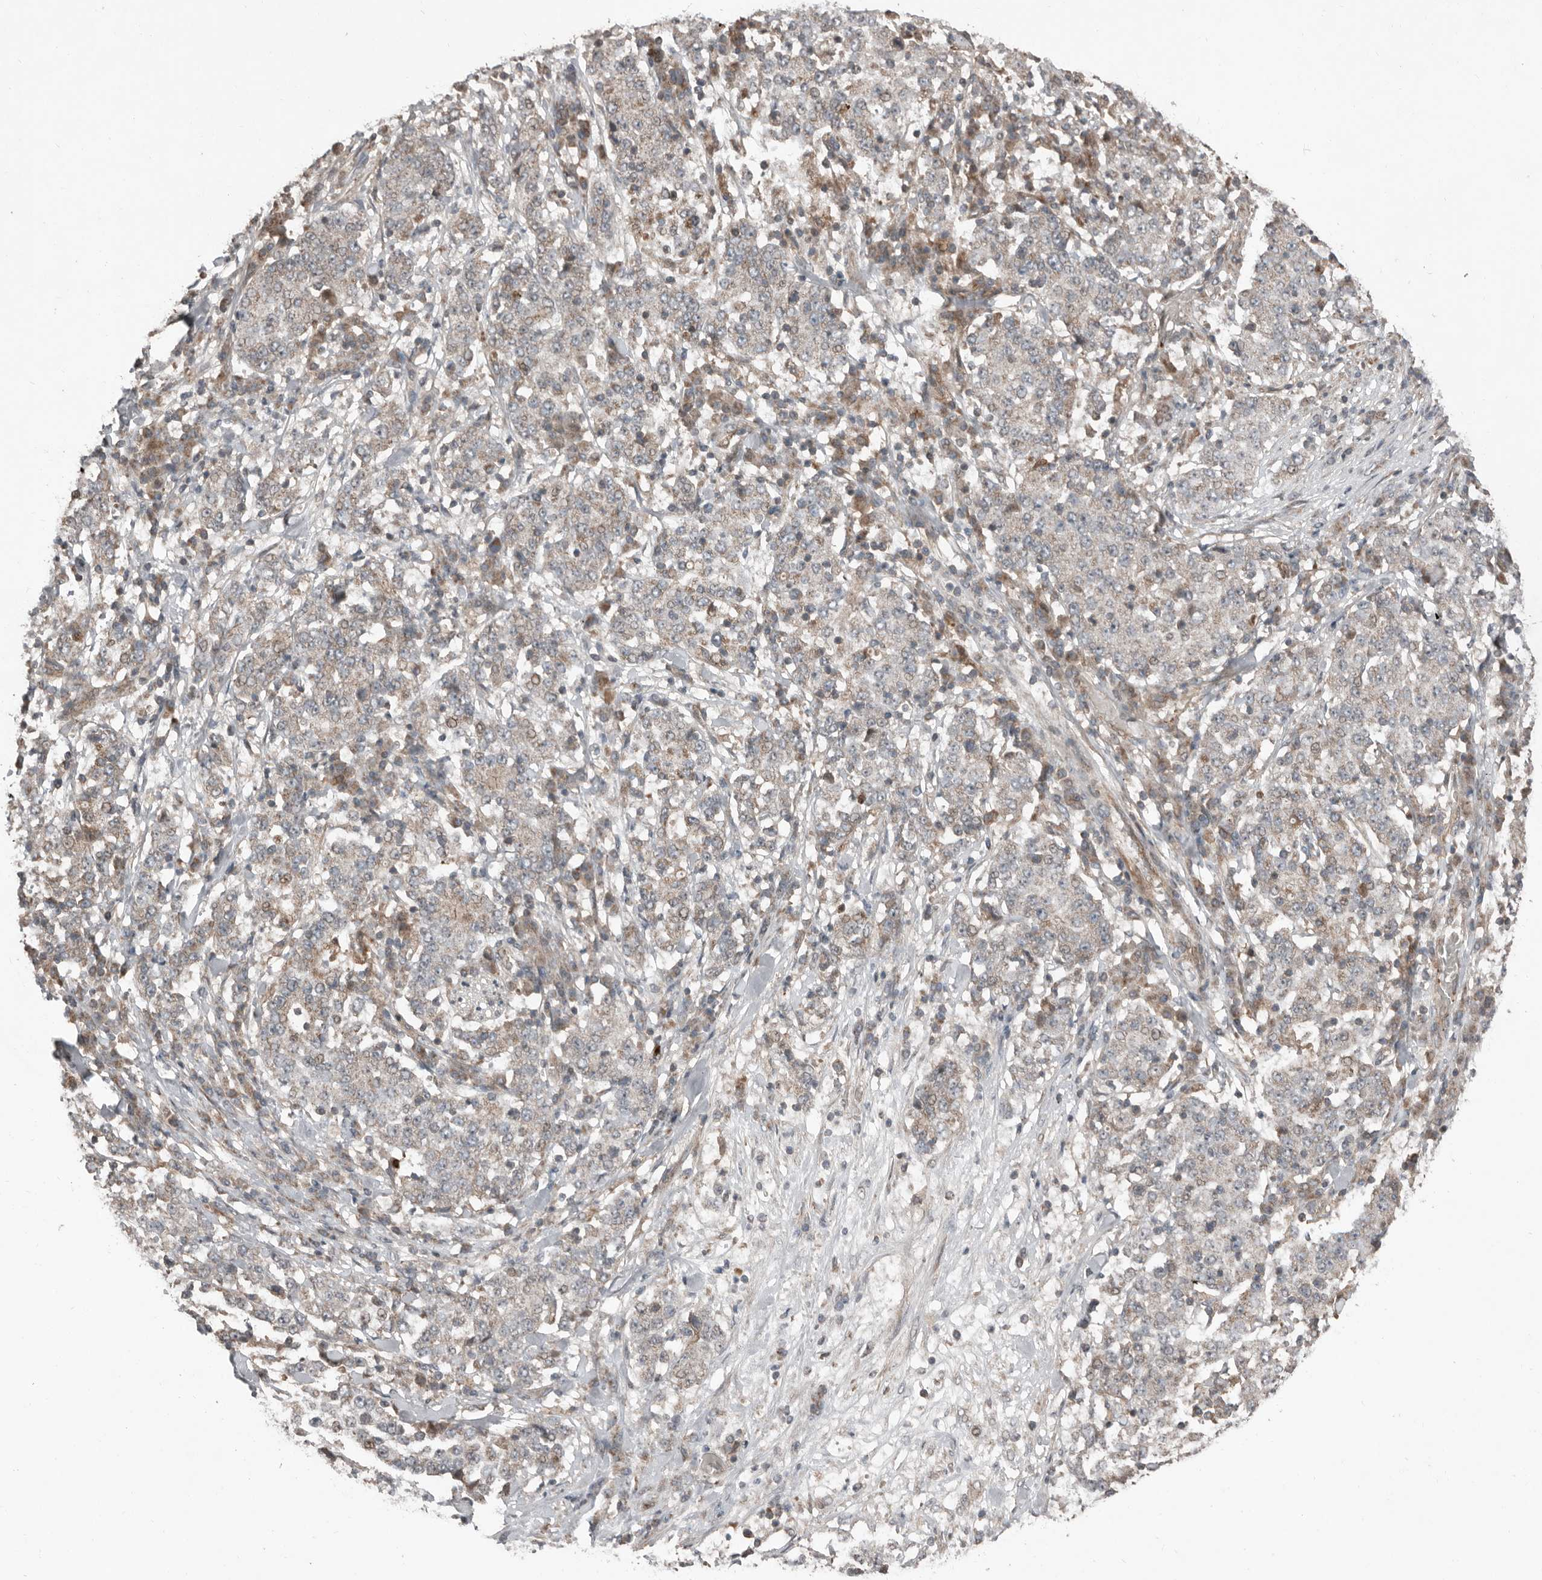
{"staining": {"intensity": "negative", "quantity": "none", "location": "none"}, "tissue": "stomach cancer", "cell_type": "Tumor cells", "image_type": "cancer", "snomed": [{"axis": "morphology", "description": "Adenocarcinoma, NOS"}, {"axis": "topography", "description": "Stomach"}], "caption": "Tumor cells are negative for protein expression in human stomach cancer.", "gene": "SLC6A7", "patient": {"sex": "male", "age": 59}}